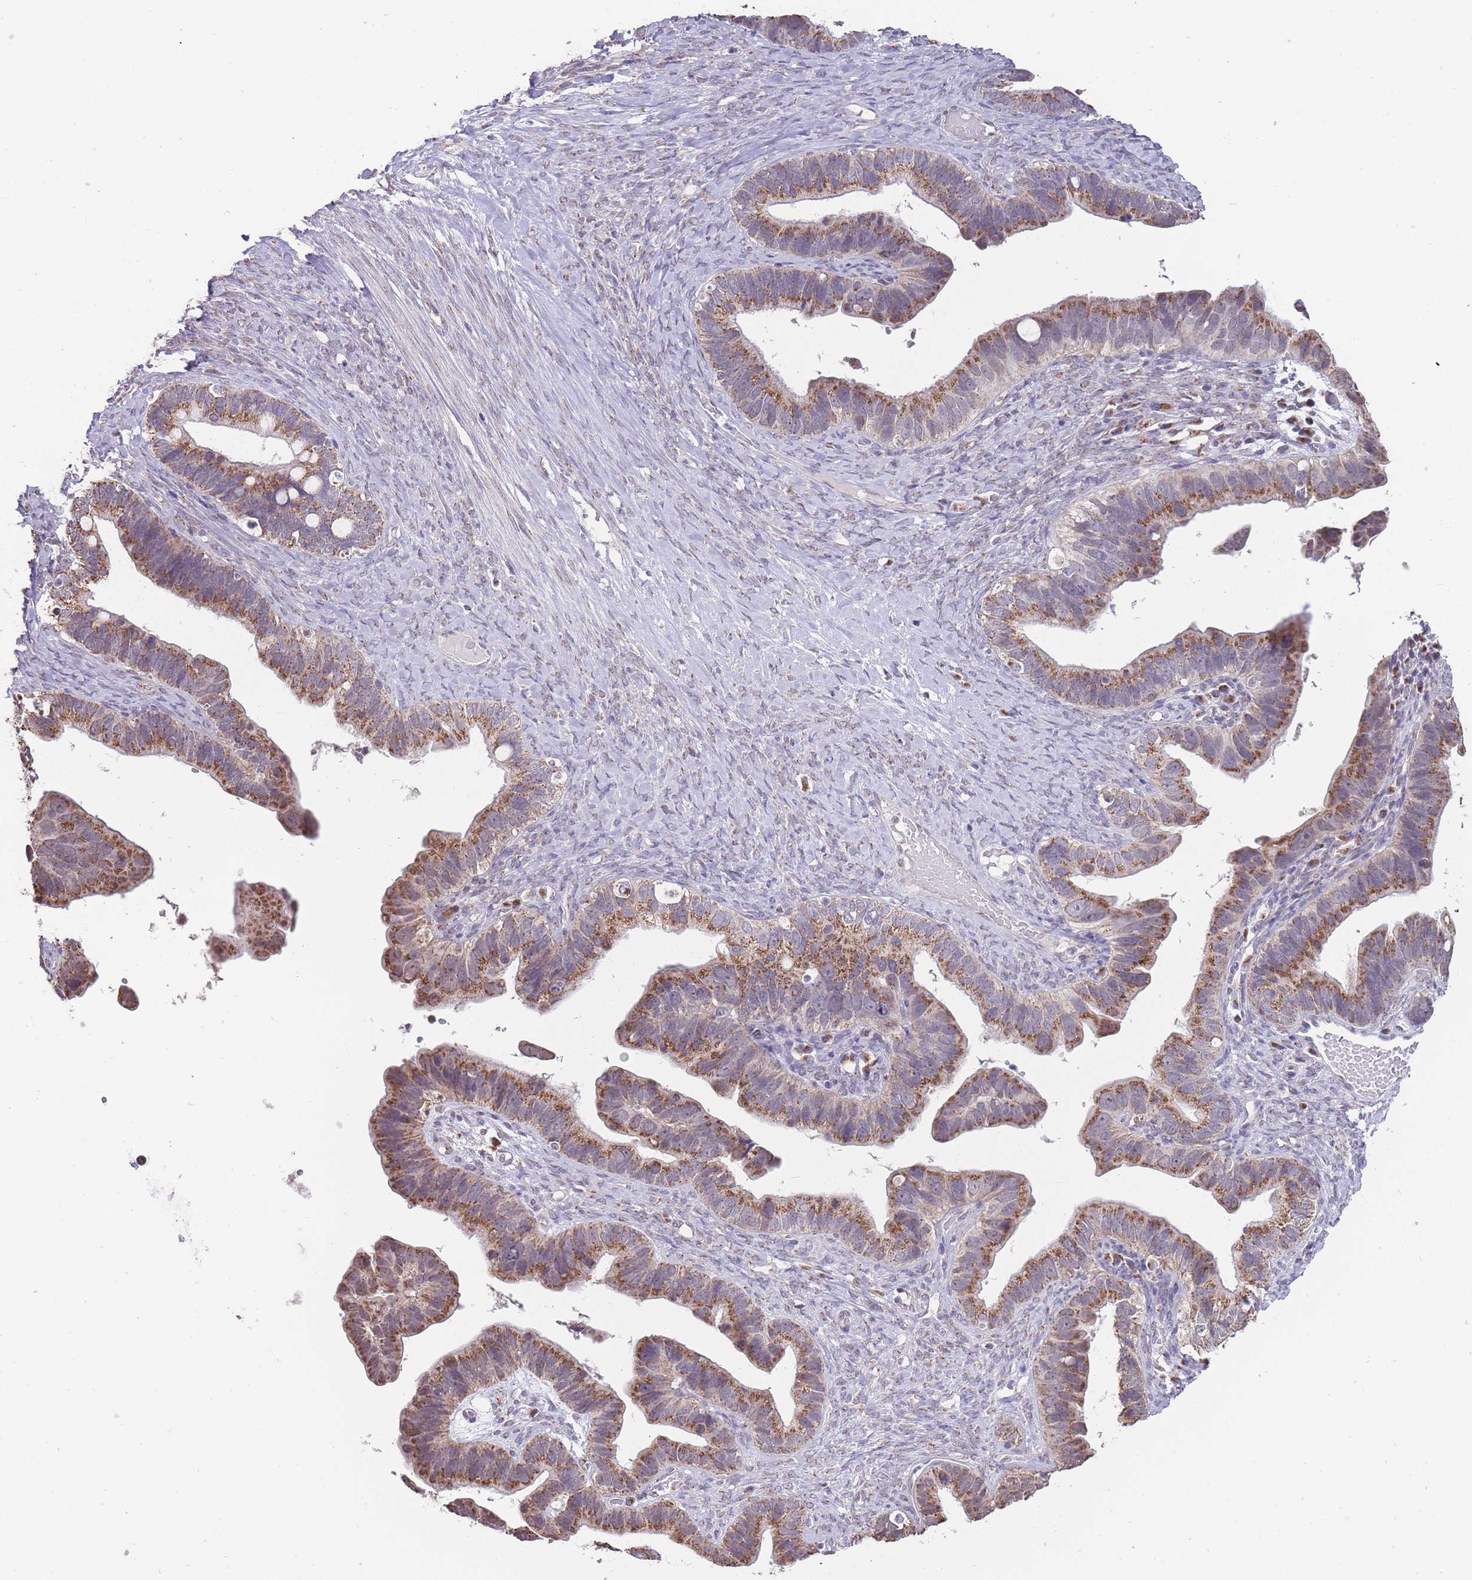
{"staining": {"intensity": "moderate", "quantity": ">75%", "location": "cytoplasmic/membranous"}, "tissue": "ovarian cancer", "cell_type": "Tumor cells", "image_type": "cancer", "snomed": [{"axis": "morphology", "description": "Cystadenocarcinoma, serous, NOS"}, {"axis": "topography", "description": "Ovary"}], "caption": "Ovarian serous cystadenocarcinoma was stained to show a protein in brown. There is medium levels of moderate cytoplasmic/membranous staining in about >75% of tumor cells. The protein is shown in brown color, while the nuclei are stained blue.", "gene": "NELL1", "patient": {"sex": "female", "age": 56}}